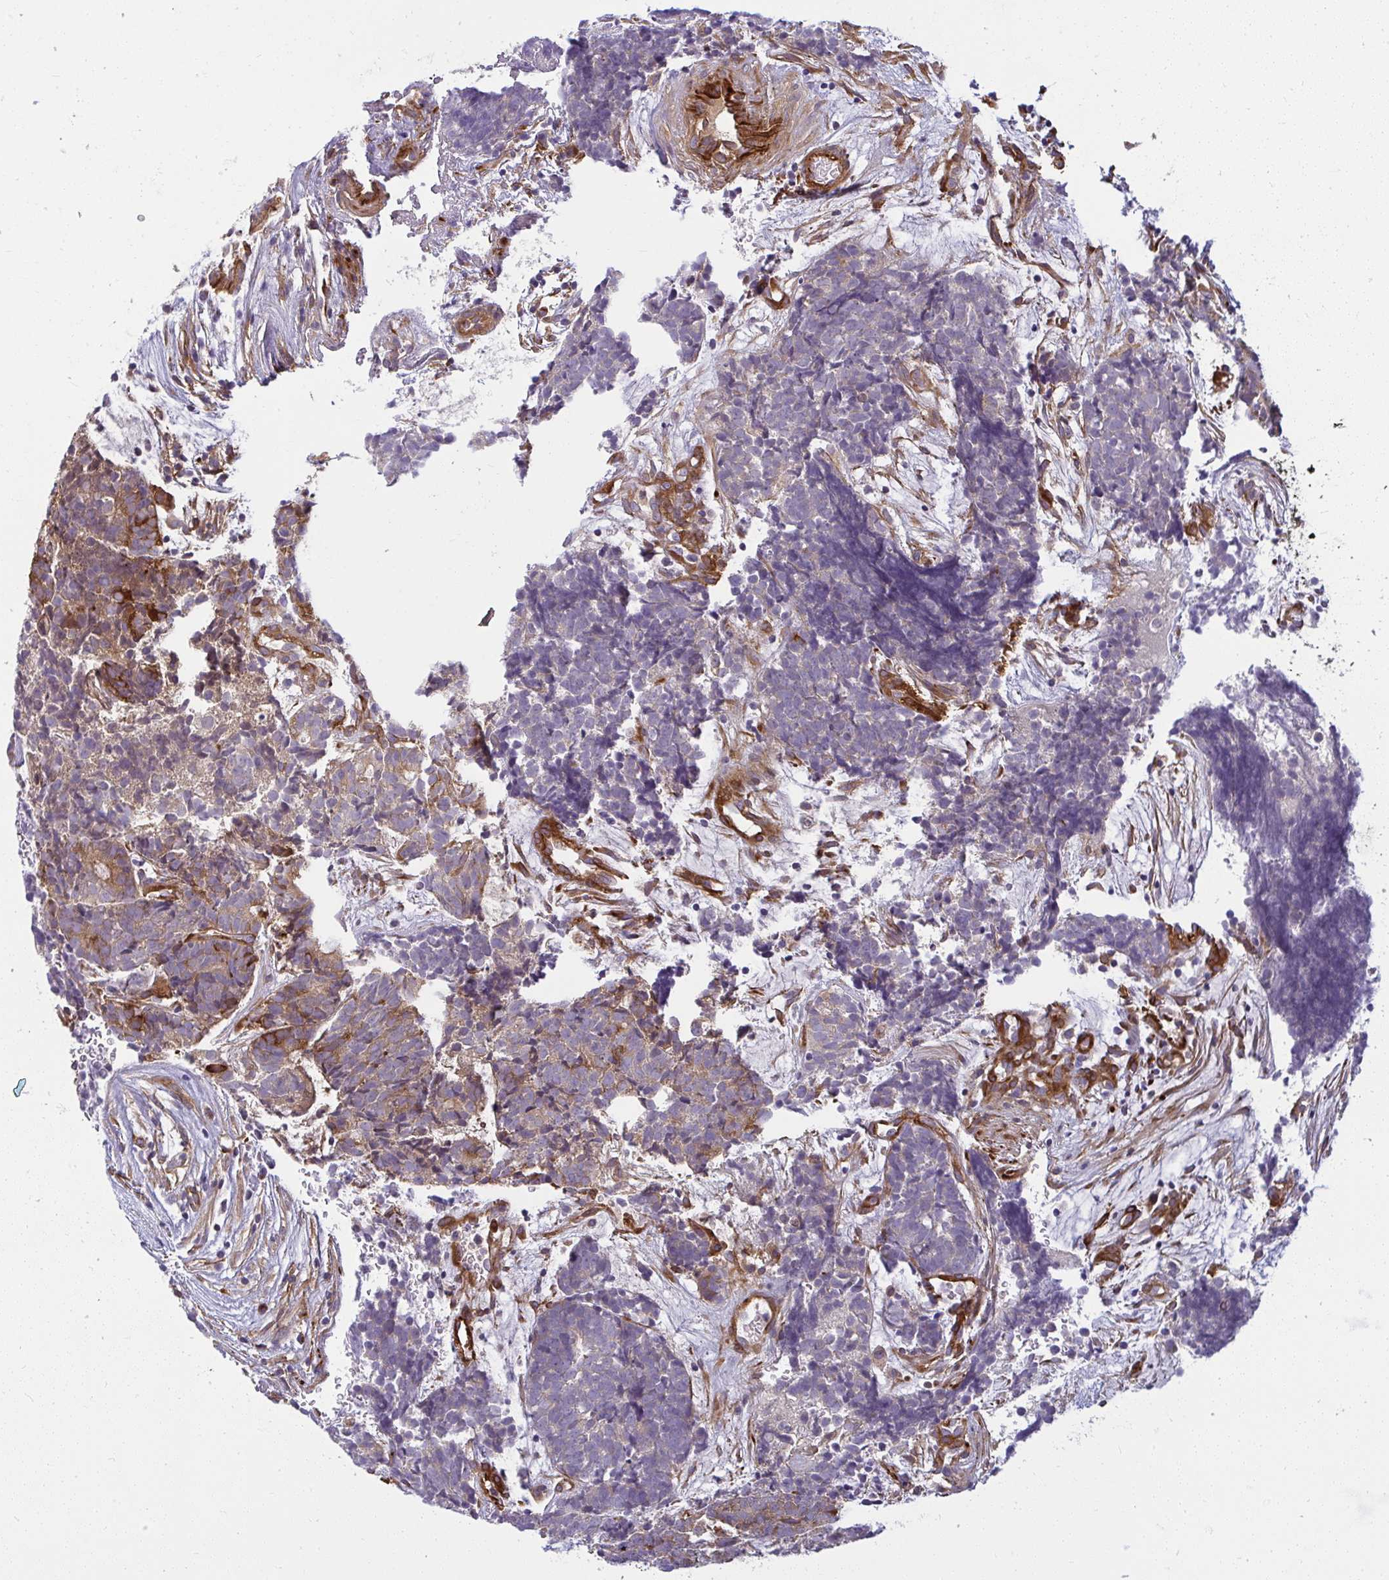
{"staining": {"intensity": "weak", "quantity": "25%-75%", "location": "cytoplasmic/membranous"}, "tissue": "head and neck cancer", "cell_type": "Tumor cells", "image_type": "cancer", "snomed": [{"axis": "morphology", "description": "Adenocarcinoma, NOS"}, {"axis": "topography", "description": "Head-Neck"}], "caption": "Protein analysis of adenocarcinoma (head and neck) tissue shows weak cytoplasmic/membranous expression in approximately 25%-75% of tumor cells.", "gene": "IFIT3", "patient": {"sex": "female", "age": 81}}